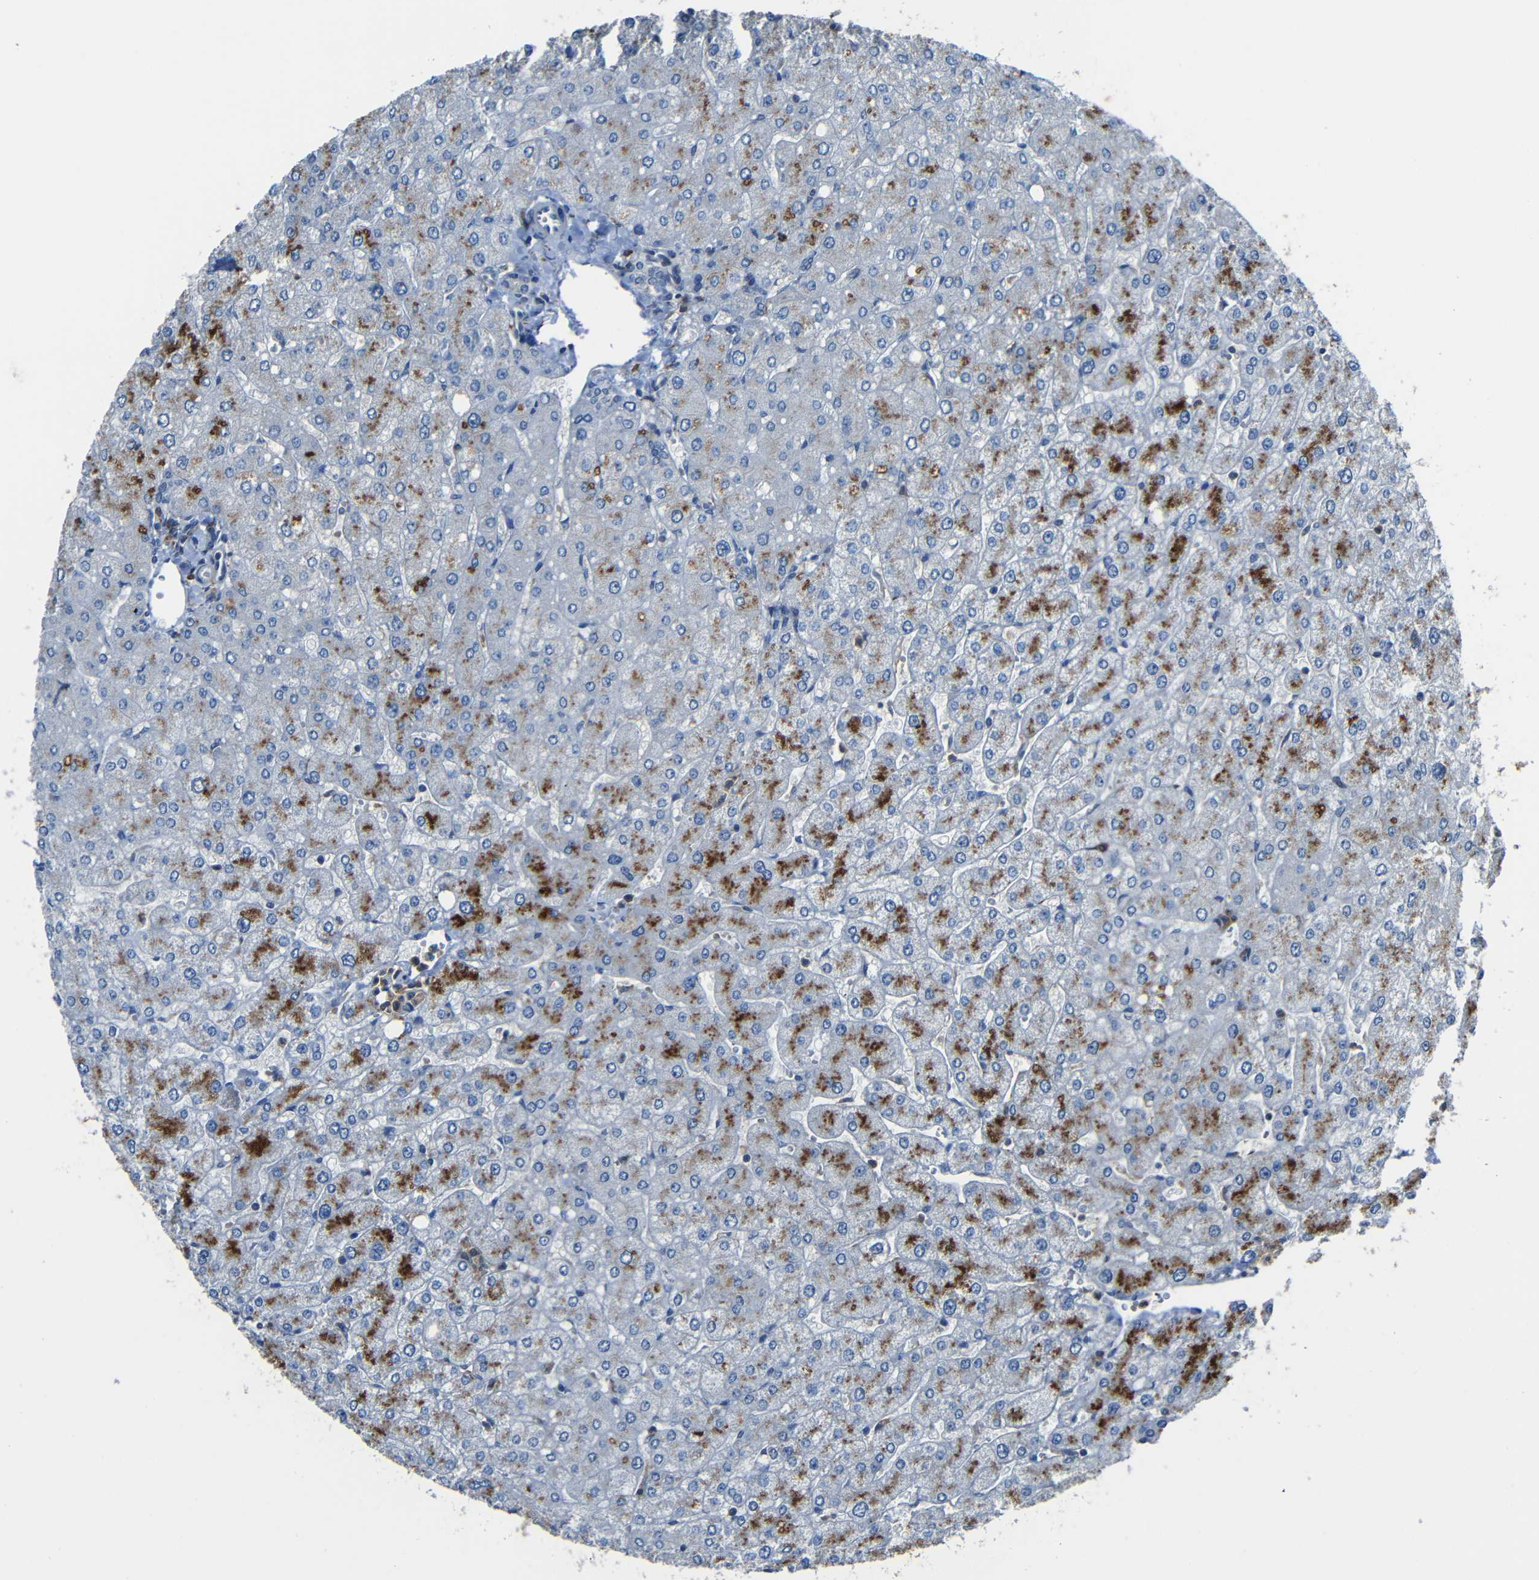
{"staining": {"intensity": "weak", "quantity": ">75%", "location": "cytoplasmic/membranous"}, "tissue": "liver", "cell_type": "Cholangiocytes", "image_type": "normal", "snomed": [{"axis": "morphology", "description": "Normal tissue, NOS"}, {"axis": "topography", "description": "Liver"}], "caption": "Benign liver exhibits weak cytoplasmic/membranous staining in about >75% of cholangiocytes.", "gene": "DNAJC5", "patient": {"sex": "male", "age": 55}}